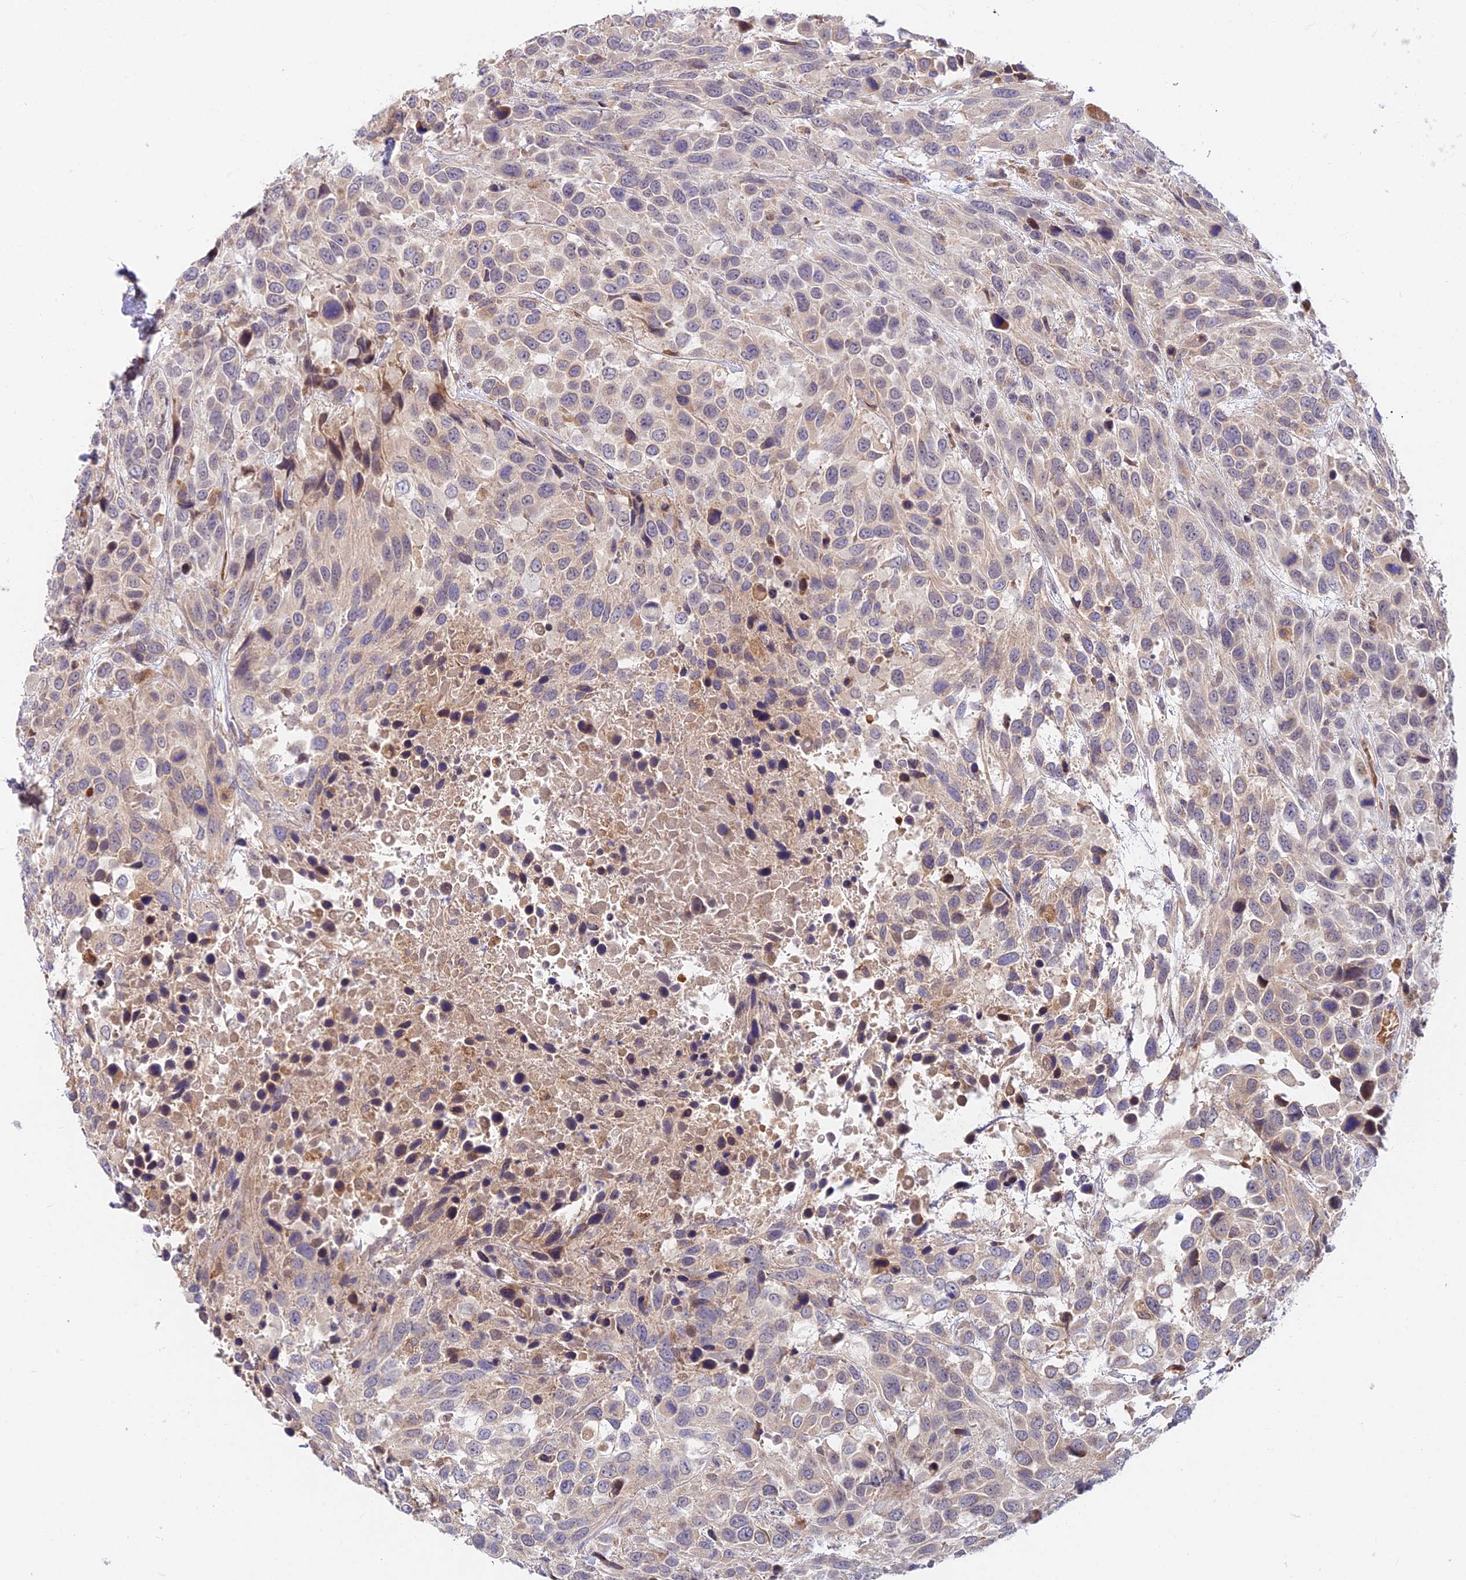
{"staining": {"intensity": "negative", "quantity": "none", "location": "none"}, "tissue": "urothelial cancer", "cell_type": "Tumor cells", "image_type": "cancer", "snomed": [{"axis": "morphology", "description": "Urothelial carcinoma, High grade"}, {"axis": "topography", "description": "Urinary bladder"}], "caption": "The photomicrograph reveals no significant expression in tumor cells of high-grade urothelial carcinoma. Brightfield microscopy of IHC stained with DAB (3,3'-diaminobenzidine) (brown) and hematoxylin (blue), captured at high magnification.", "gene": "FUOM", "patient": {"sex": "female", "age": 70}}